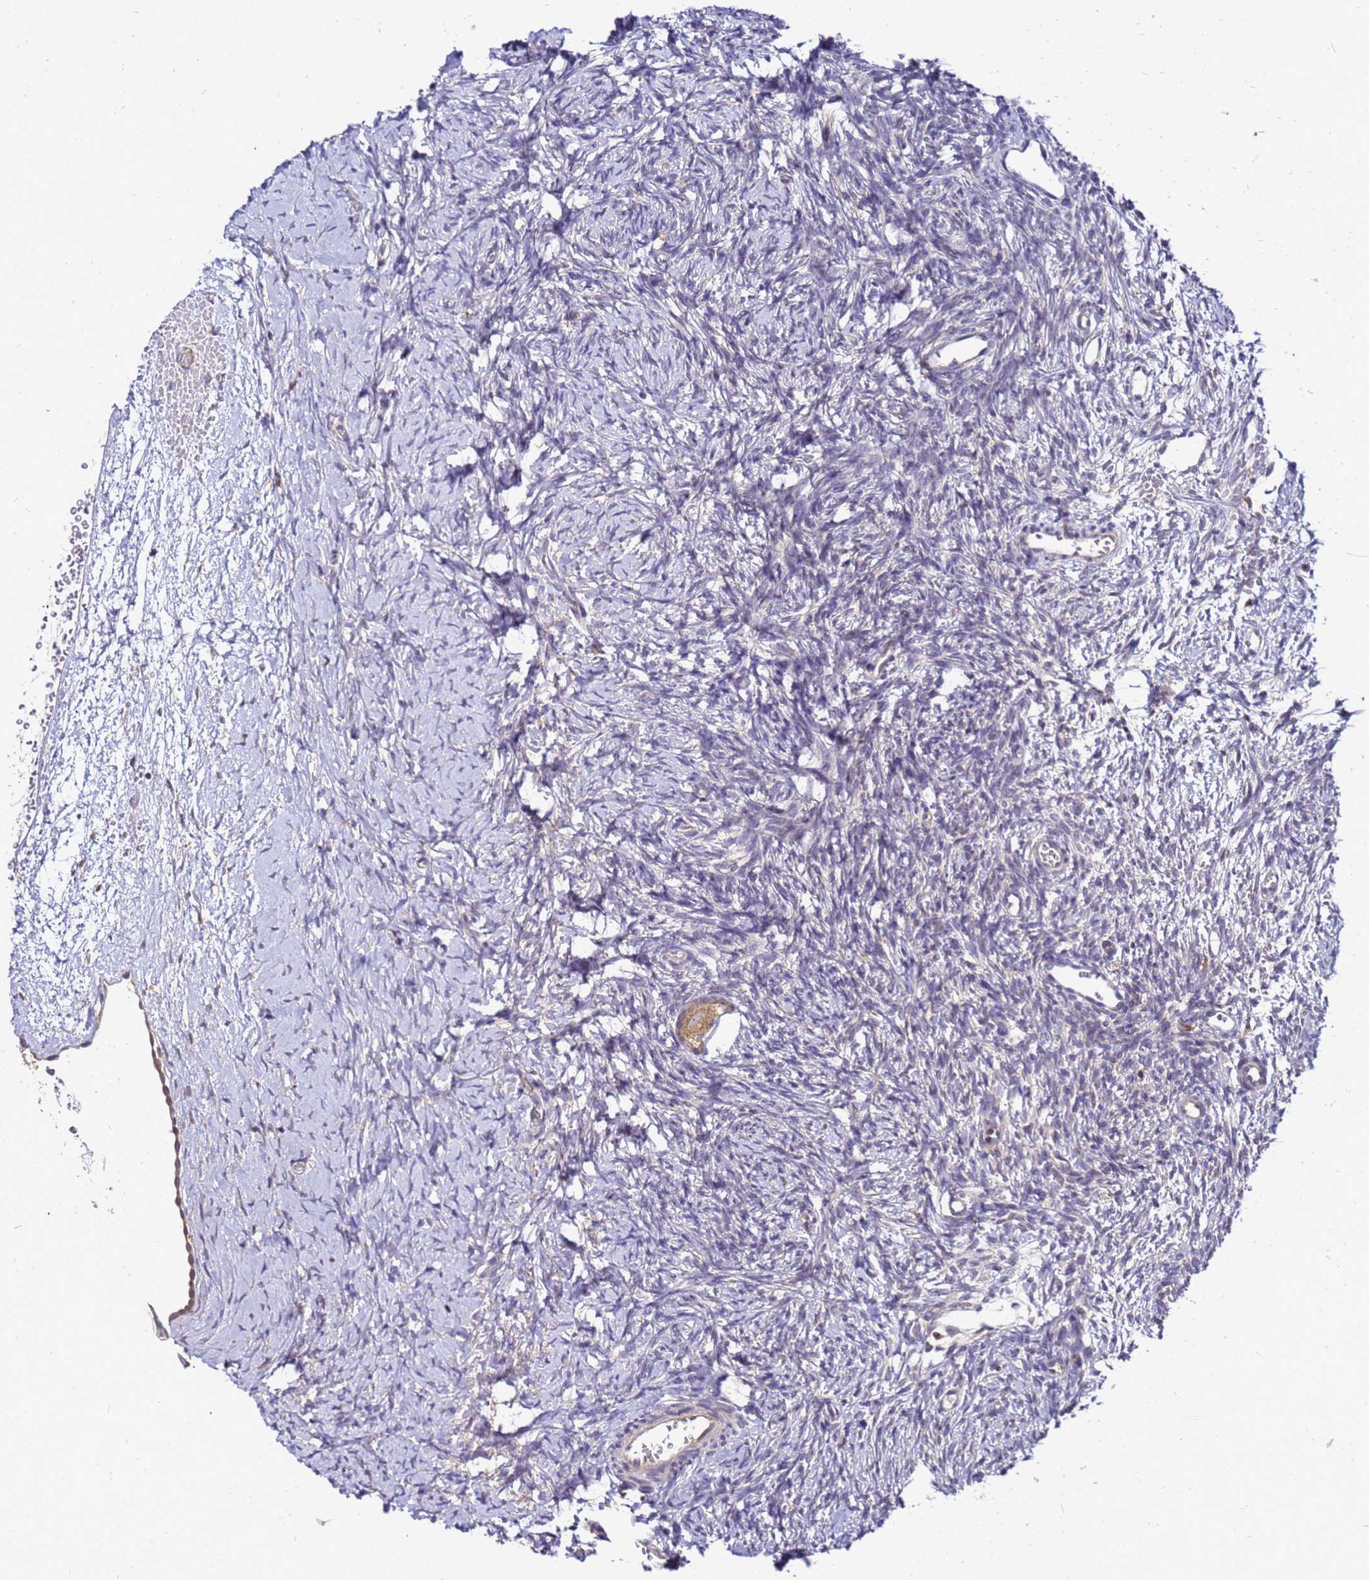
{"staining": {"intensity": "moderate", "quantity": ">75%", "location": "cytoplasmic/membranous"}, "tissue": "ovary", "cell_type": "Follicle cells", "image_type": "normal", "snomed": [{"axis": "morphology", "description": "Normal tissue, NOS"}, {"axis": "topography", "description": "Ovary"}], "caption": "A micrograph of human ovary stained for a protein displays moderate cytoplasmic/membranous brown staining in follicle cells.", "gene": "ADPGK", "patient": {"sex": "female", "age": 39}}